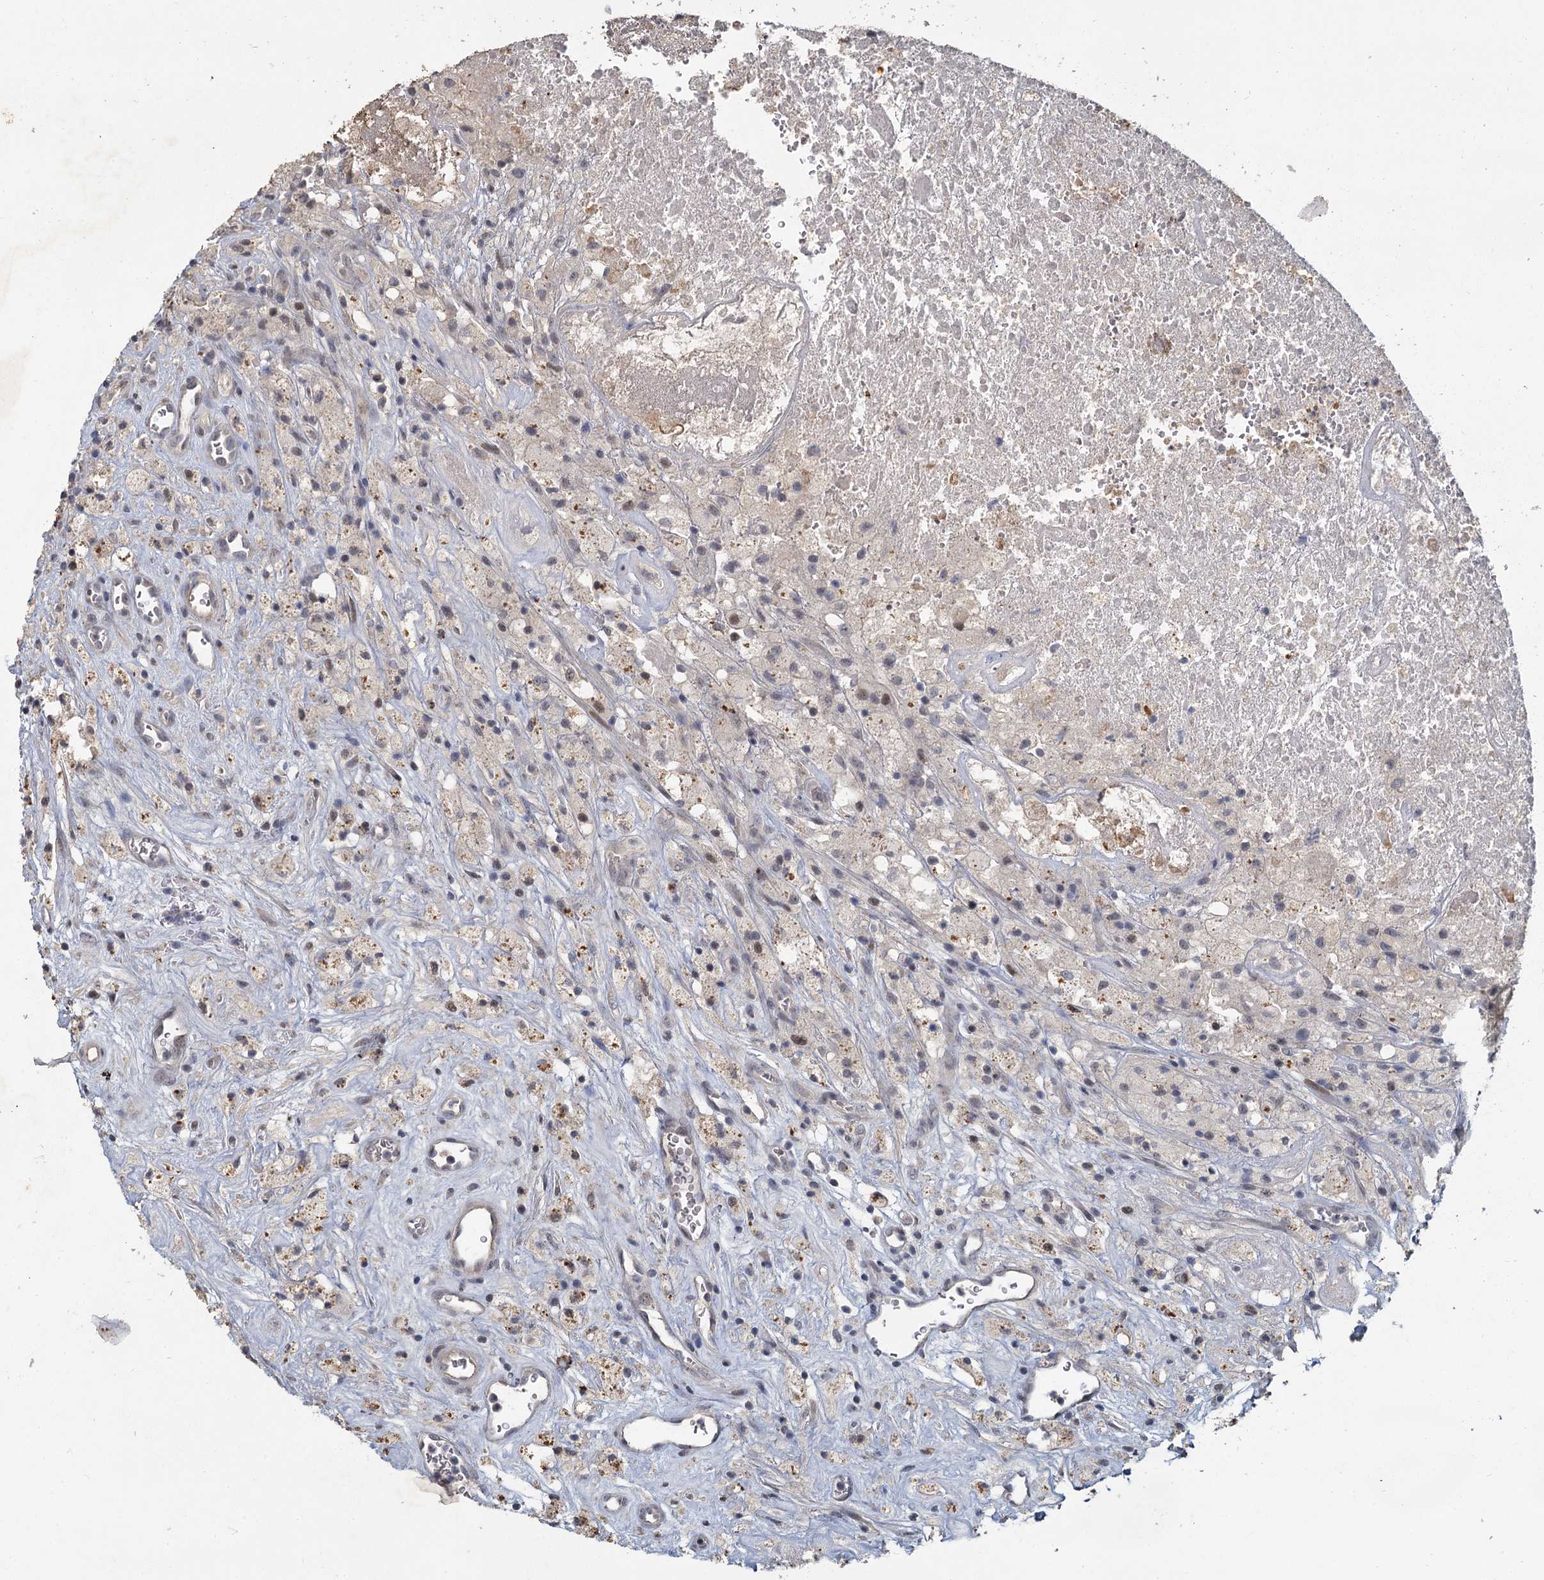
{"staining": {"intensity": "negative", "quantity": "none", "location": "none"}, "tissue": "glioma", "cell_type": "Tumor cells", "image_type": "cancer", "snomed": [{"axis": "morphology", "description": "Glioma, malignant, High grade"}, {"axis": "topography", "description": "Brain"}], "caption": "Malignant glioma (high-grade) was stained to show a protein in brown. There is no significant expression in tumor cells.", "gene": "MUCL1", "patient": {"sex": "male", "age": 76}}